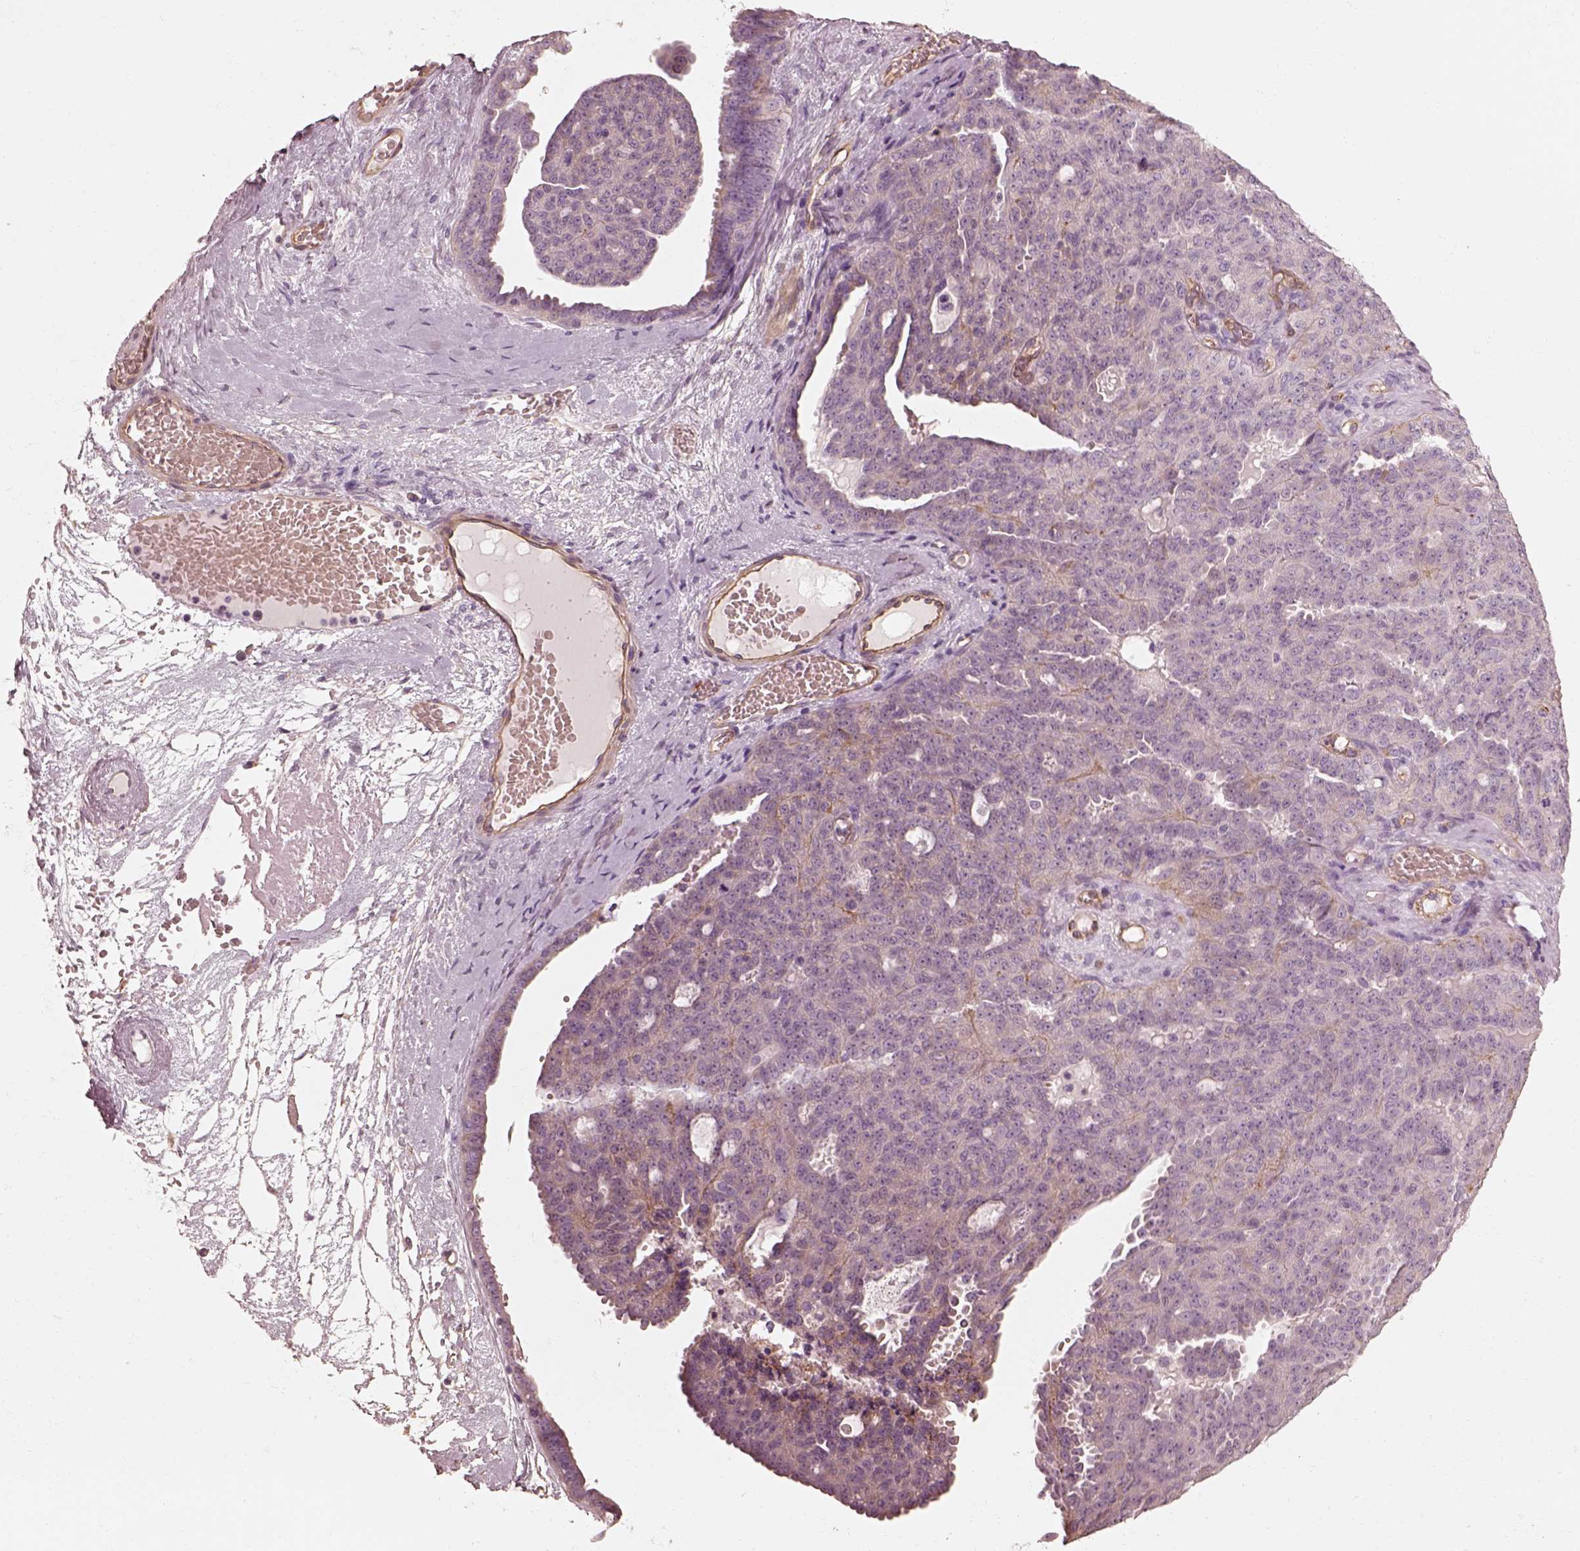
{"staining": {"intensity": "negative", "quantity": "none", "location": "none"}, "tissue": "ovarian cancer", "cell_type": "Tumor cells", "image_type": "cancer", "snomed": [{"axis": "morphology", "description": "Cystadenocarcinoma, serous, NOS"}, {"axis": "topography", "description": "Ovary"}], "caption": "Immunohistochemistry (IHC) of human ovarian serous cystadenocarcinoma demonstrates no expression in tumor cells.", "gene": "CRYM", "patient": {"sex": "female", "age": 71}}